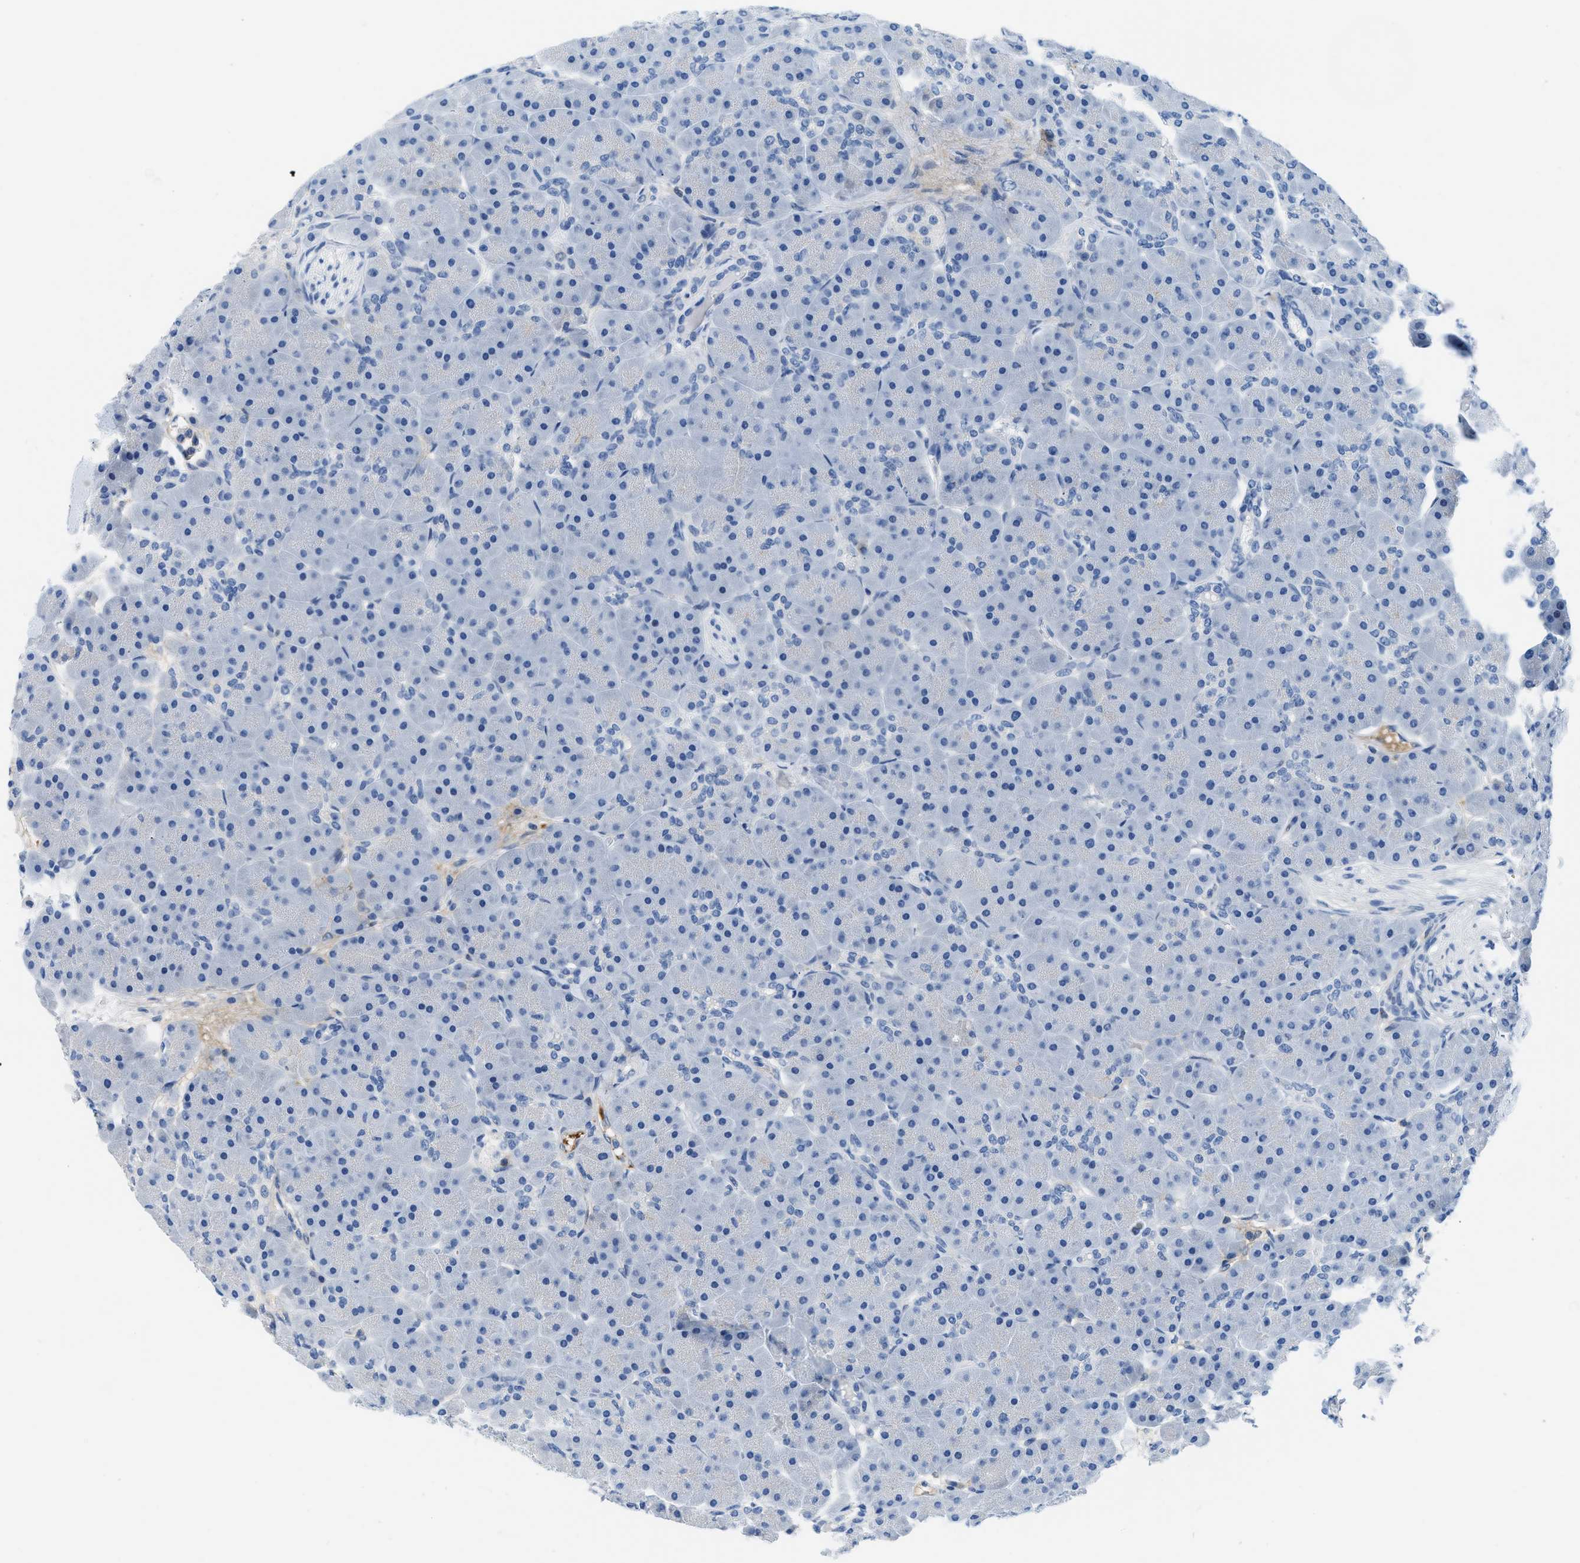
{"staining": {"intensity": "negative", "quantity": "none", "location": "none"}, "tissue": "pancreas", "cell_type": "Exocrine glandular cells", "image_type": "normal", "snomed": [{"axis": "morphology", "description": "Normal tissue, NOS"}, {"axis": "topography", "description": "Pancreas"}], "caption": "Immunohistochemical staining of normal pancreas reveals no significant positivity in exocrine glandular cells. (Stains: DAB IHC with hematoxylin counter stain, Microscopy: brightfield microscopy at high magnification).", "gene": "MBL2", "patient": {"sex": "male", "age": 66}}